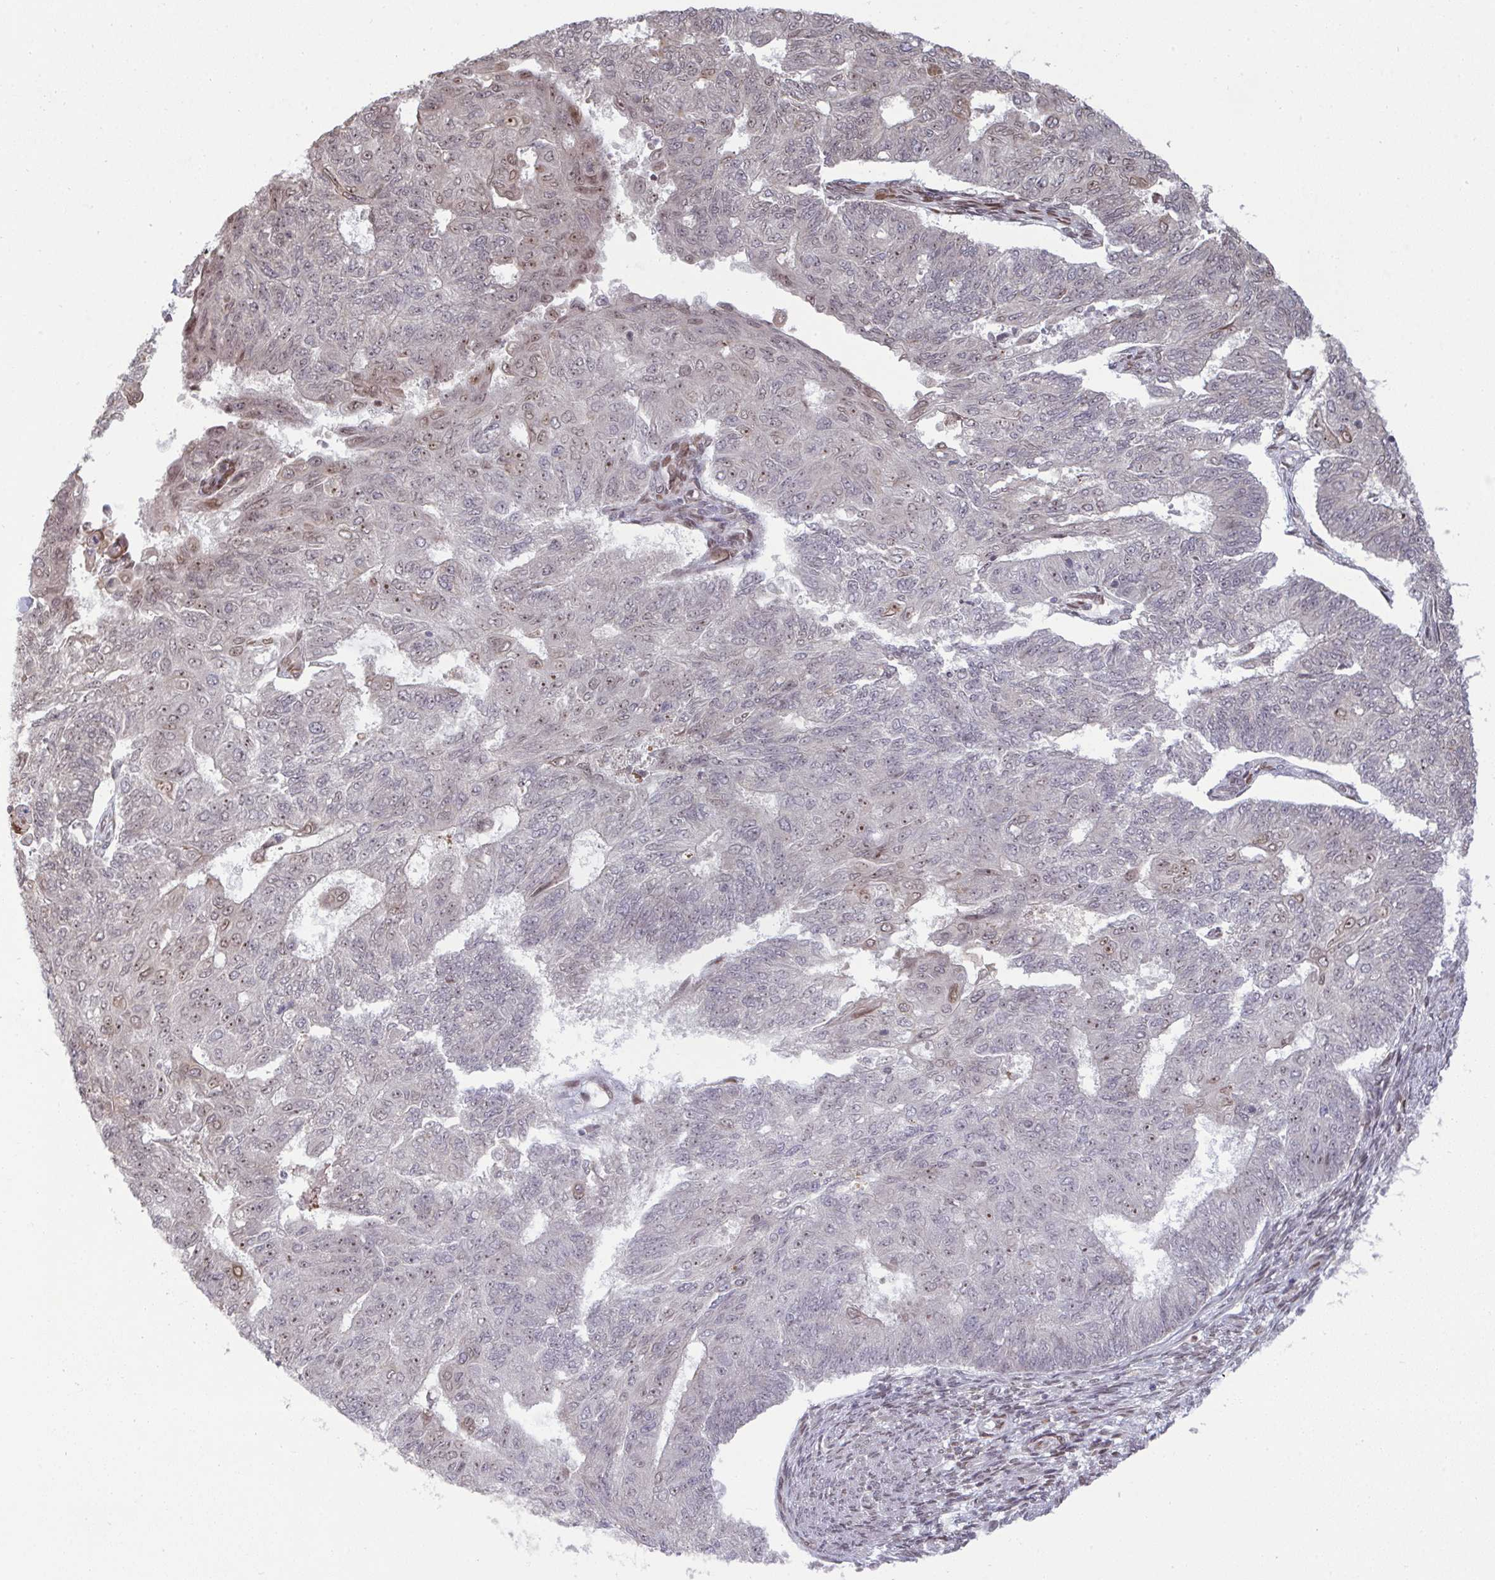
{"staining": {"intensity": "weak", "quantity": "<25%", "location": "nuclear"}, "tissue": "endometrial cancer", "cell_type": "Tumor cells", "image_type": "cancer", "snomed": [{"axis": "morphology", "description": "Adenocarcinoma, NOS"}, {"axis": "topography", "description": "Endometrium"}], "caption": "Tumor cells are negative for brown protein staining in adenocarcinoma (endometrial). (DAB immunohistochemistry (IHC) visualized using brightfield microscopy, high magnification).", "gene": "UXT", "patient": {"sex": "female", "age": 32}}